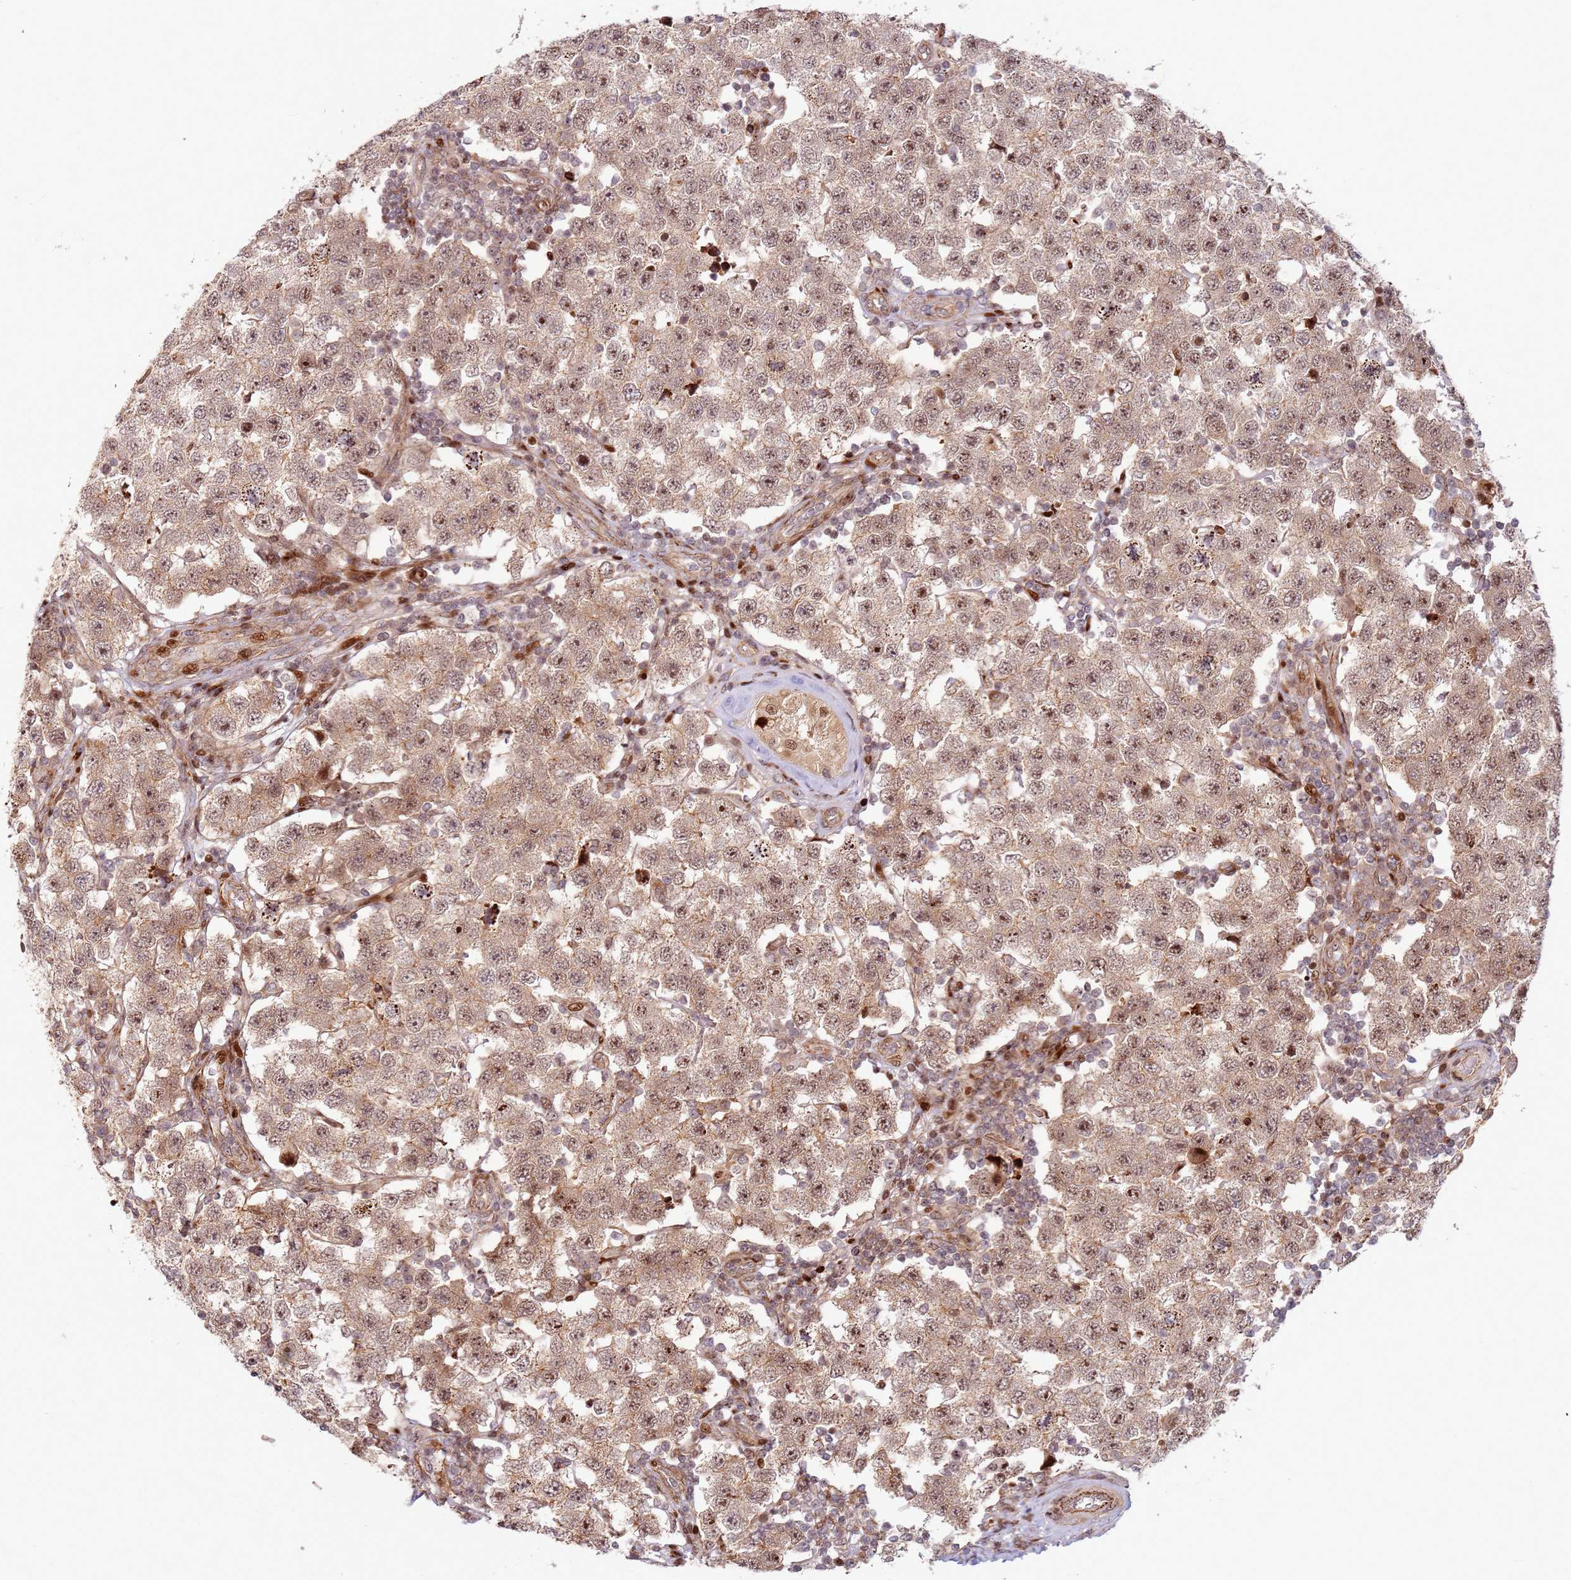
{"staining": {"intensity": "moderate", "quantity": "25%-75%", "location": "cytoplasmic/membranous,nuclear"}, "tissue": "testis cancer", "cell_type": "Tumor cells", "image_type": "cancer", "snomed": [{"axis": "morphology", "description": "Seminoma, NOS"}, {"axis": "topography", "description": "Testis"}], "caption": "An image showing moderate cytoplasmic/membranous and nuclear staining in about 25%-75% of tumor cells in testis cancer (seminoma), as visualized by brown immunohistochemical staining.", "gene": "TMEM233", "patient": {"sex": "male", "age": 34}}